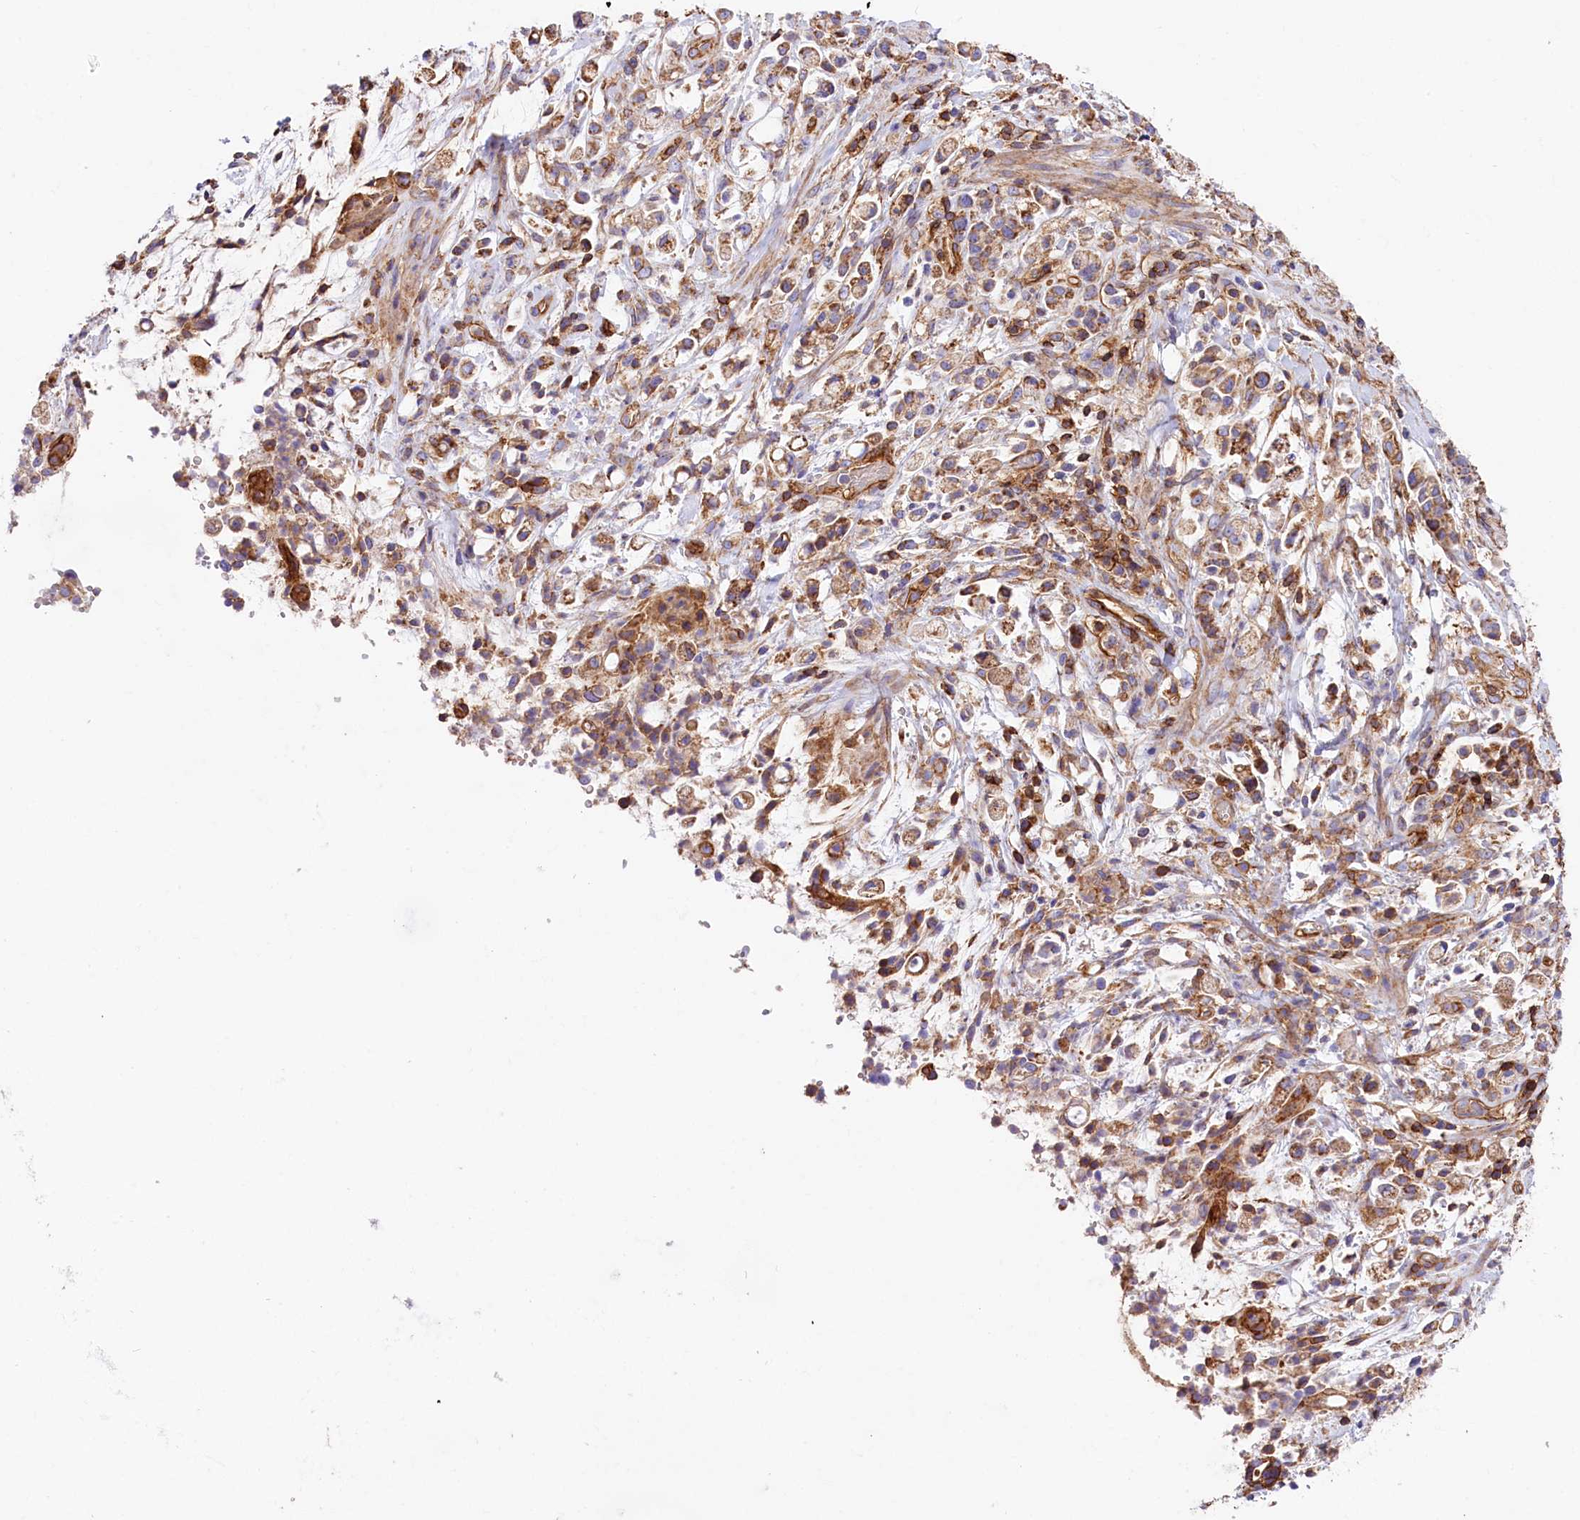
{"staining": {"intensity": "moderate", "quantity": ">75%", "location": "cytoplasmic/membranous"}, "tissue": "stomach cancer", "cell_type": "Tumor cells", "image_type": "cancer", "snomed": [{"axis": "morphology", "description": "Adenocarcinoma, NOS"}, {"axis": "topography", "description": "Stomach"}], "caption": "Stomach adenocarcinoma stained with immunohistochemistry (IHC) exhibits moderate cytoplasmic/membranous expression in approximately >75% of tumor cells.", "gene": "ATP2B4", "patient": {"sex": "female", "age": 60}}